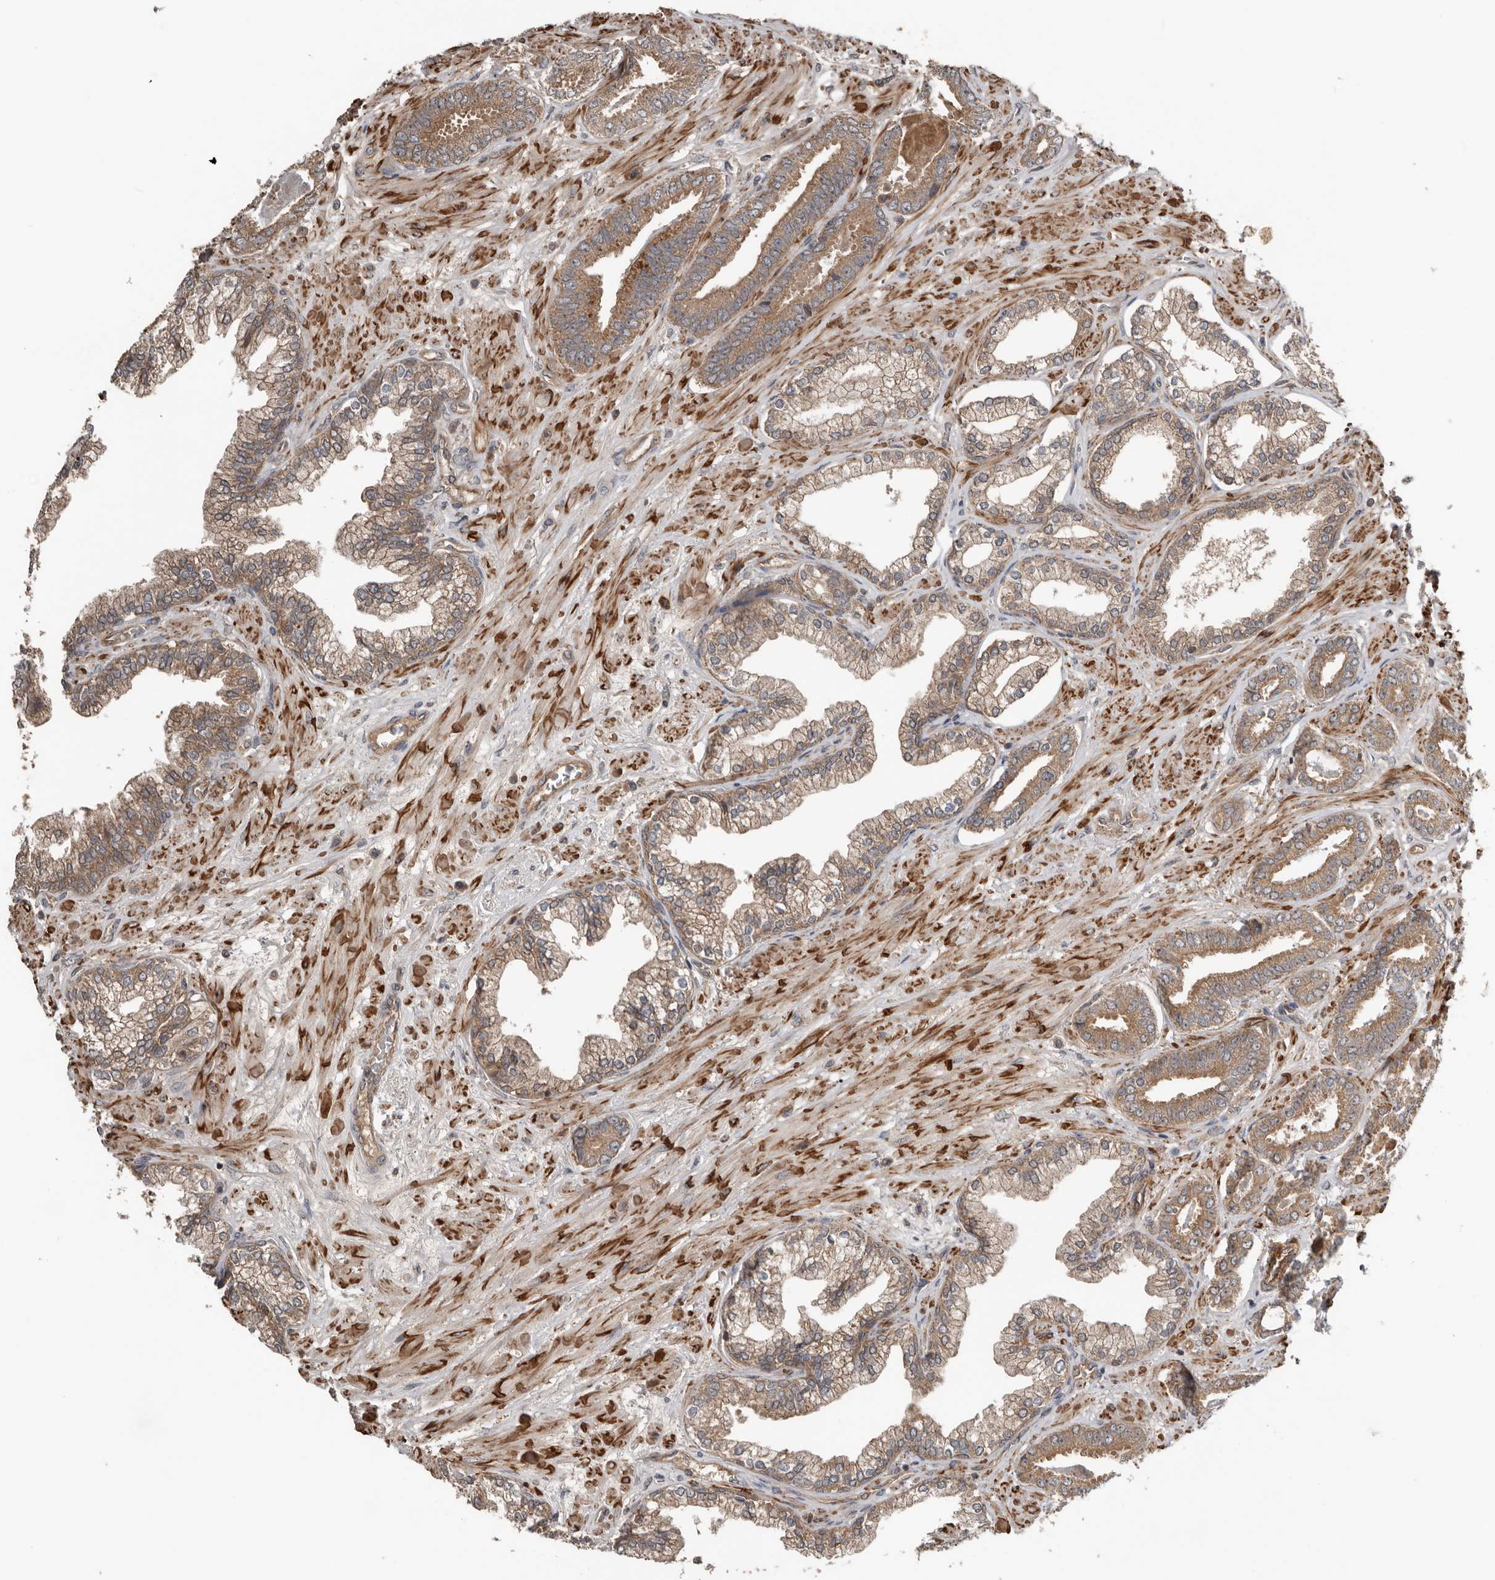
{"staining": {"intensity": "strong", "quantity": "25%-75%", "location": "cytoplasmic/membranous"}, "tissue": "prostate cancer", "cell_type": "Tumor cells", "image_type": "cancer", "snomed": [{"axis": "morphology", "description": "Adenocarcinoma, Low grade"}, {"axis": "topography", "description": "Prostate"}], "caption": "This histopathology image shows immunohistochemistry (IHC) staining of prostate low-grade adenocarcinoma, with high strong cytoplasmic/membranous positivity in approximately 25%-75% of tumor cells.", "gene": "DNAJB4", "patient": {"sex": "male", "age": 71}}